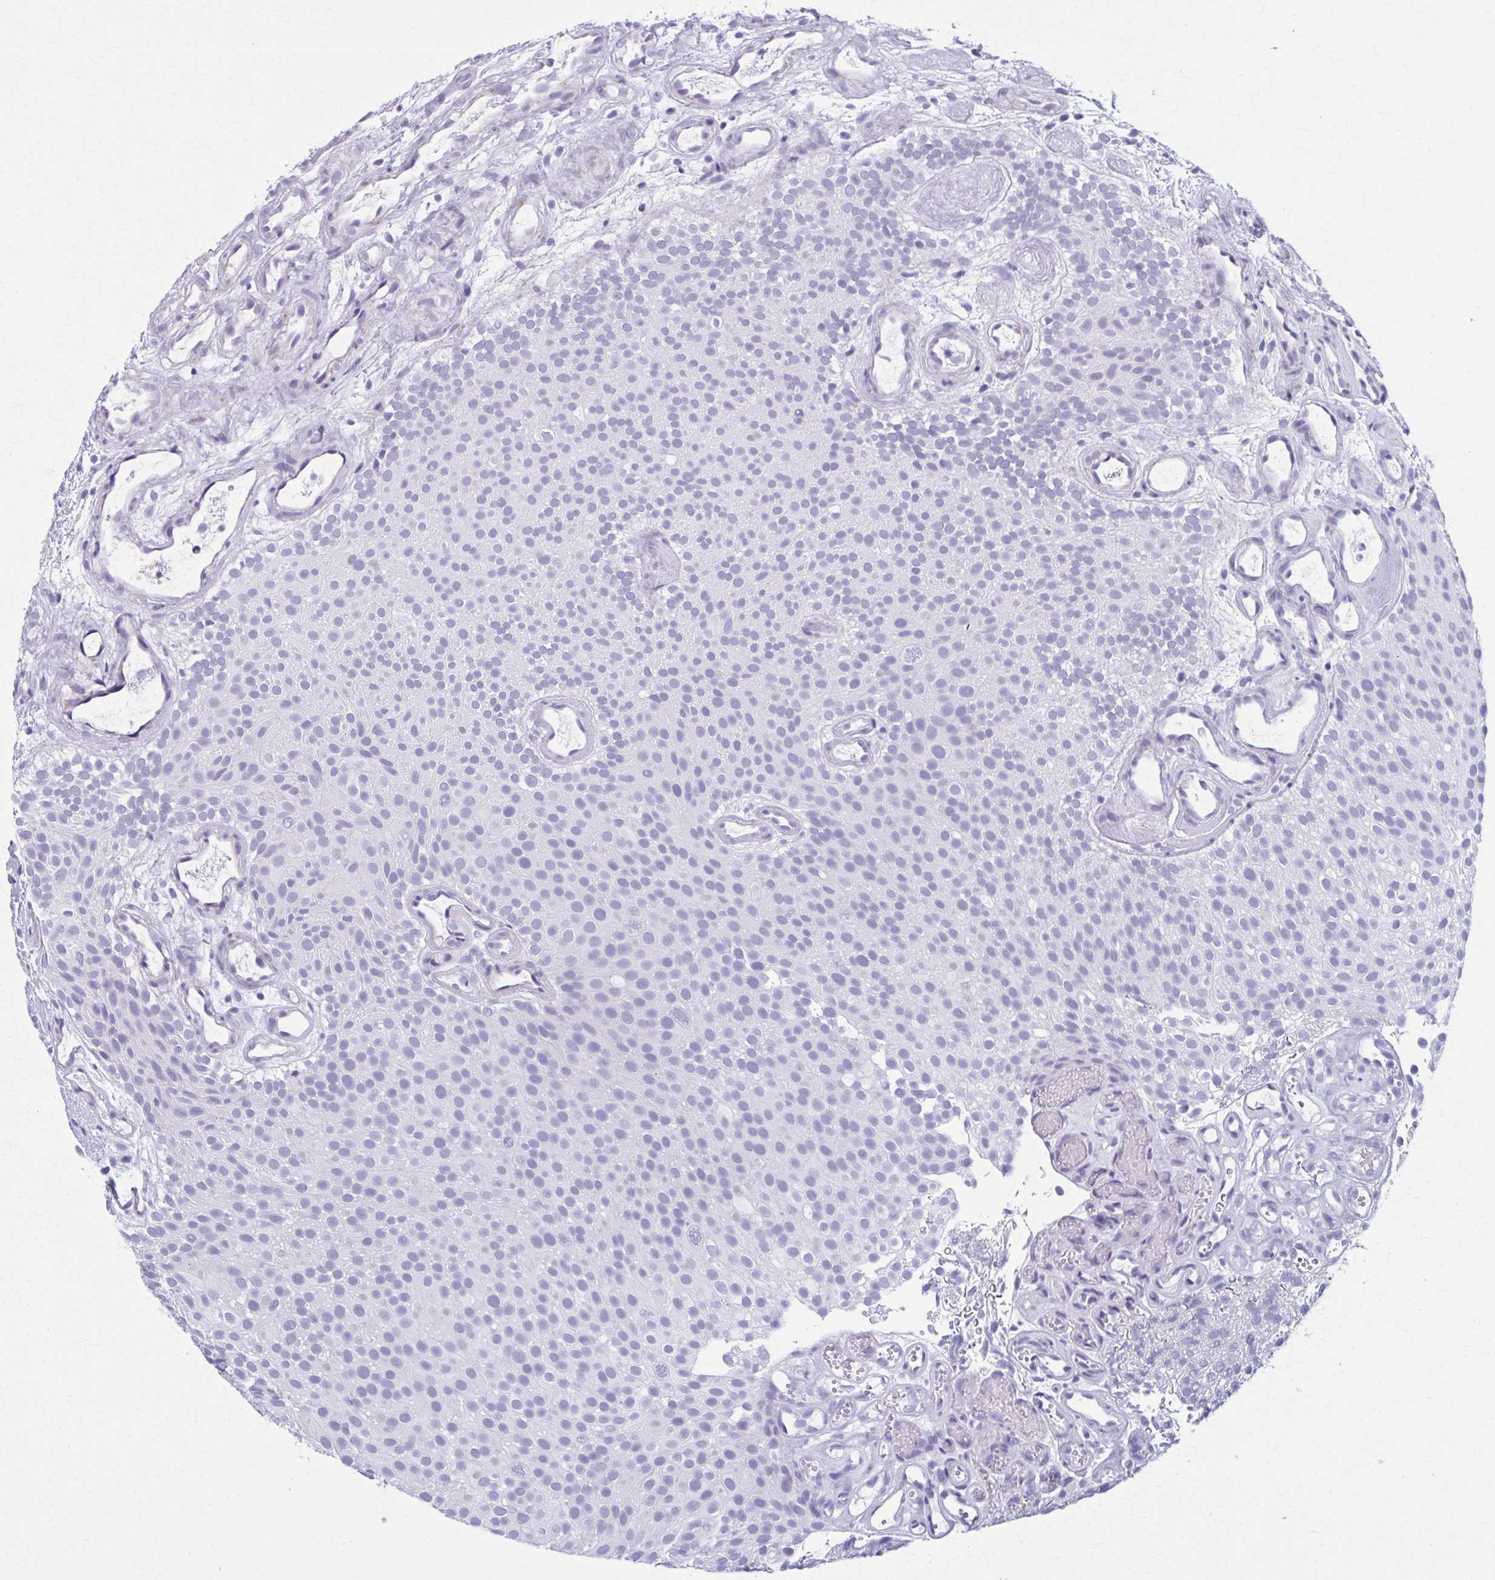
{"staining": {"intensity": "negative", "quantity": "none", "location": "none"}, "tissue": "urothelial cancer", "cell_type": "Tumor cells", "image_type": "cancer", "snomed": [{"axis": "morphology", "description": "Urothelial carcinoma, Low grade"}, {"axis": "topography", "description": "Urinary bladder"}], "caption": "Protein analysis of urothelial cancer displays no significant positivity in tumor cells.", "gene": "MPLKIP", "patient": {"sex": "male", "age": 78}}